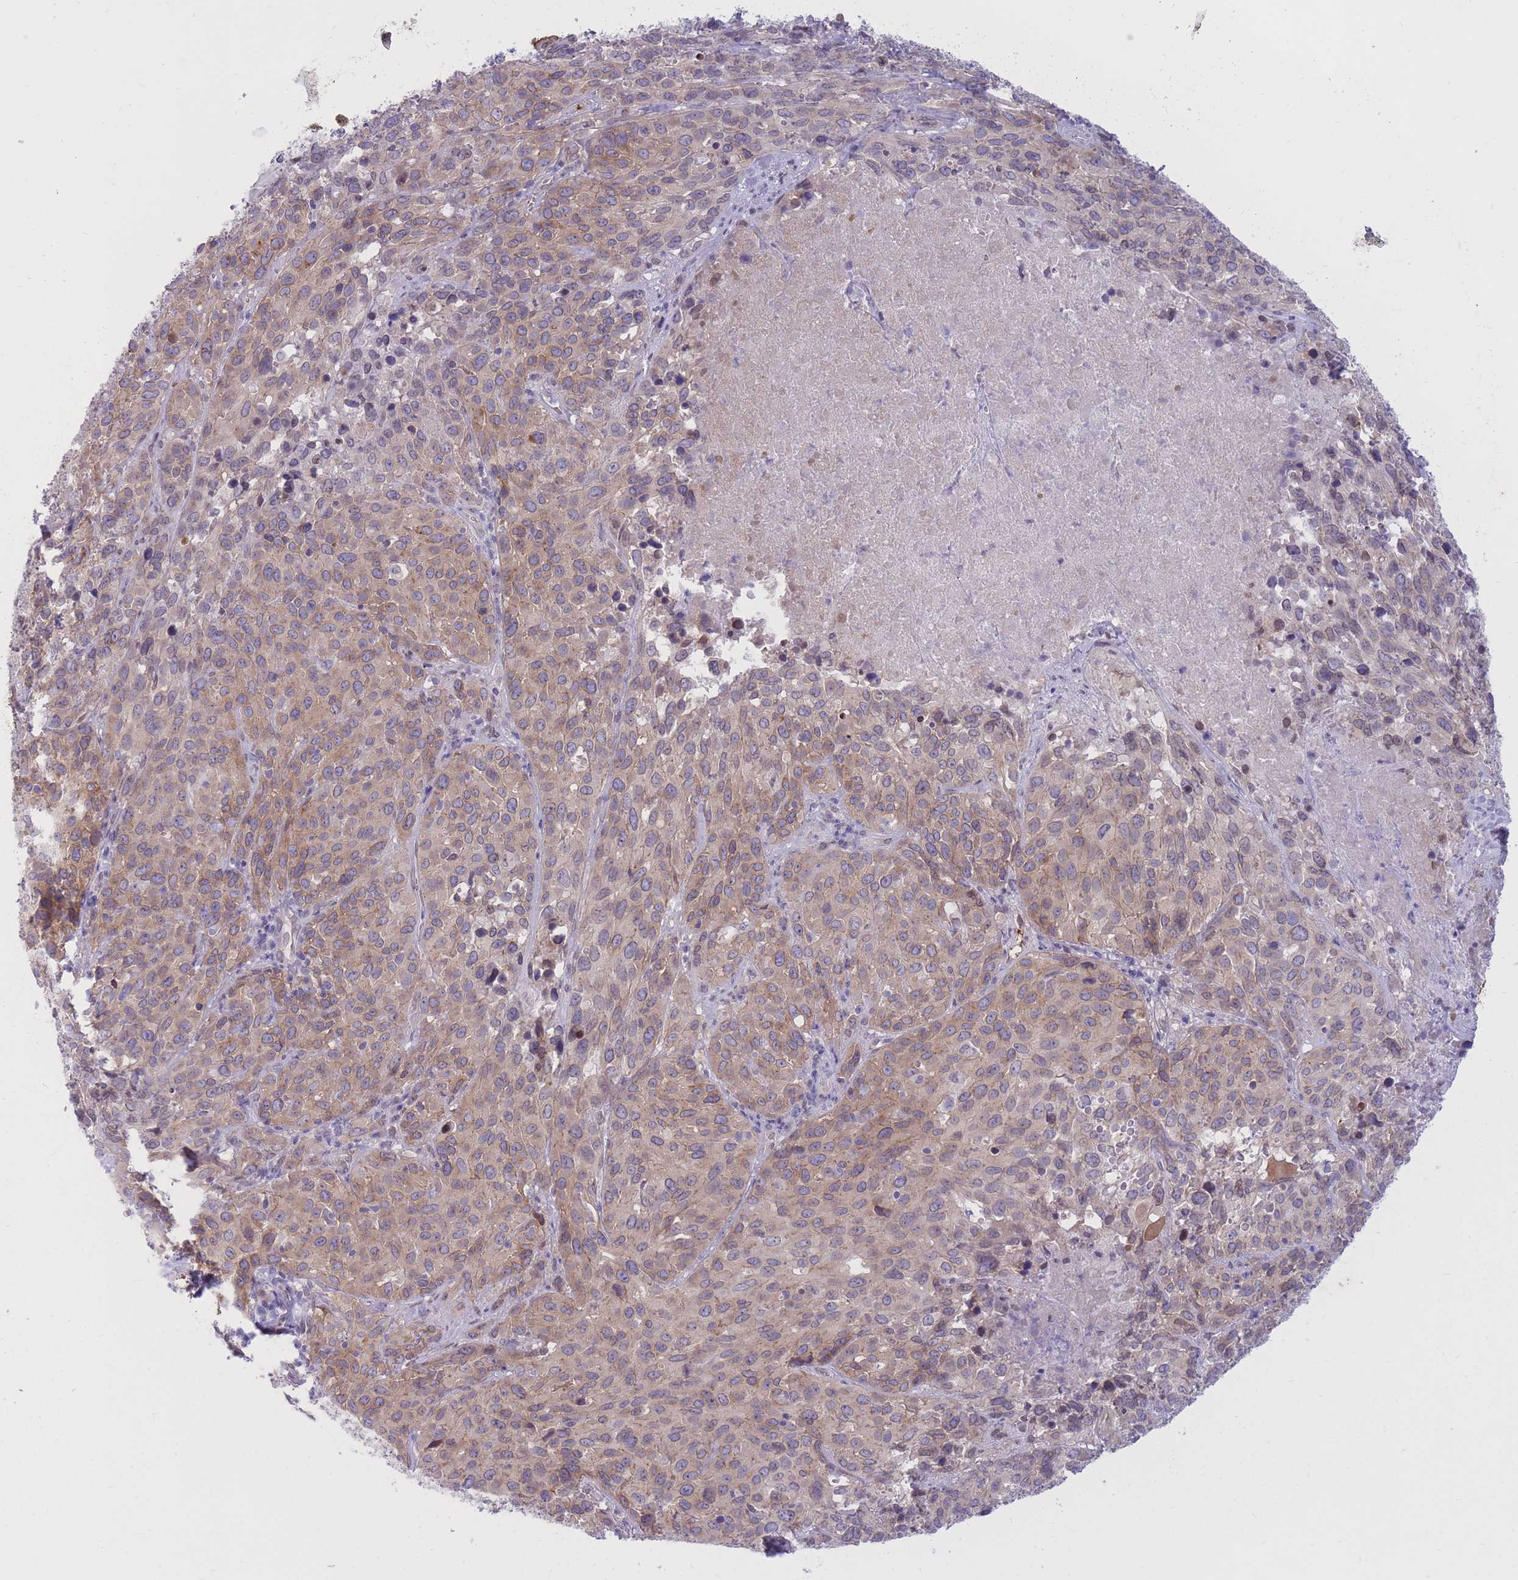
{"staining": {"intensity": "moderate", "quantity": "25%-75%", "location": "cytoplasmic/membranous"}, "tissue": "cervical cancer", "cell_type": "Tumor cells", "image_type": "cancer", "snomed": [{"axis": "morphology", "description": "Squamous cell carcinoma, NOS"}, {"axis": "topography", "description": "Cervix"}], "caption": "Cervical cancer (squamous cell carcinoma) stained with a protein marker demonstrates moderate staining in tumor cells.", "gene": "HOOK2", "patient": {"sex": "female", "age": 51}}